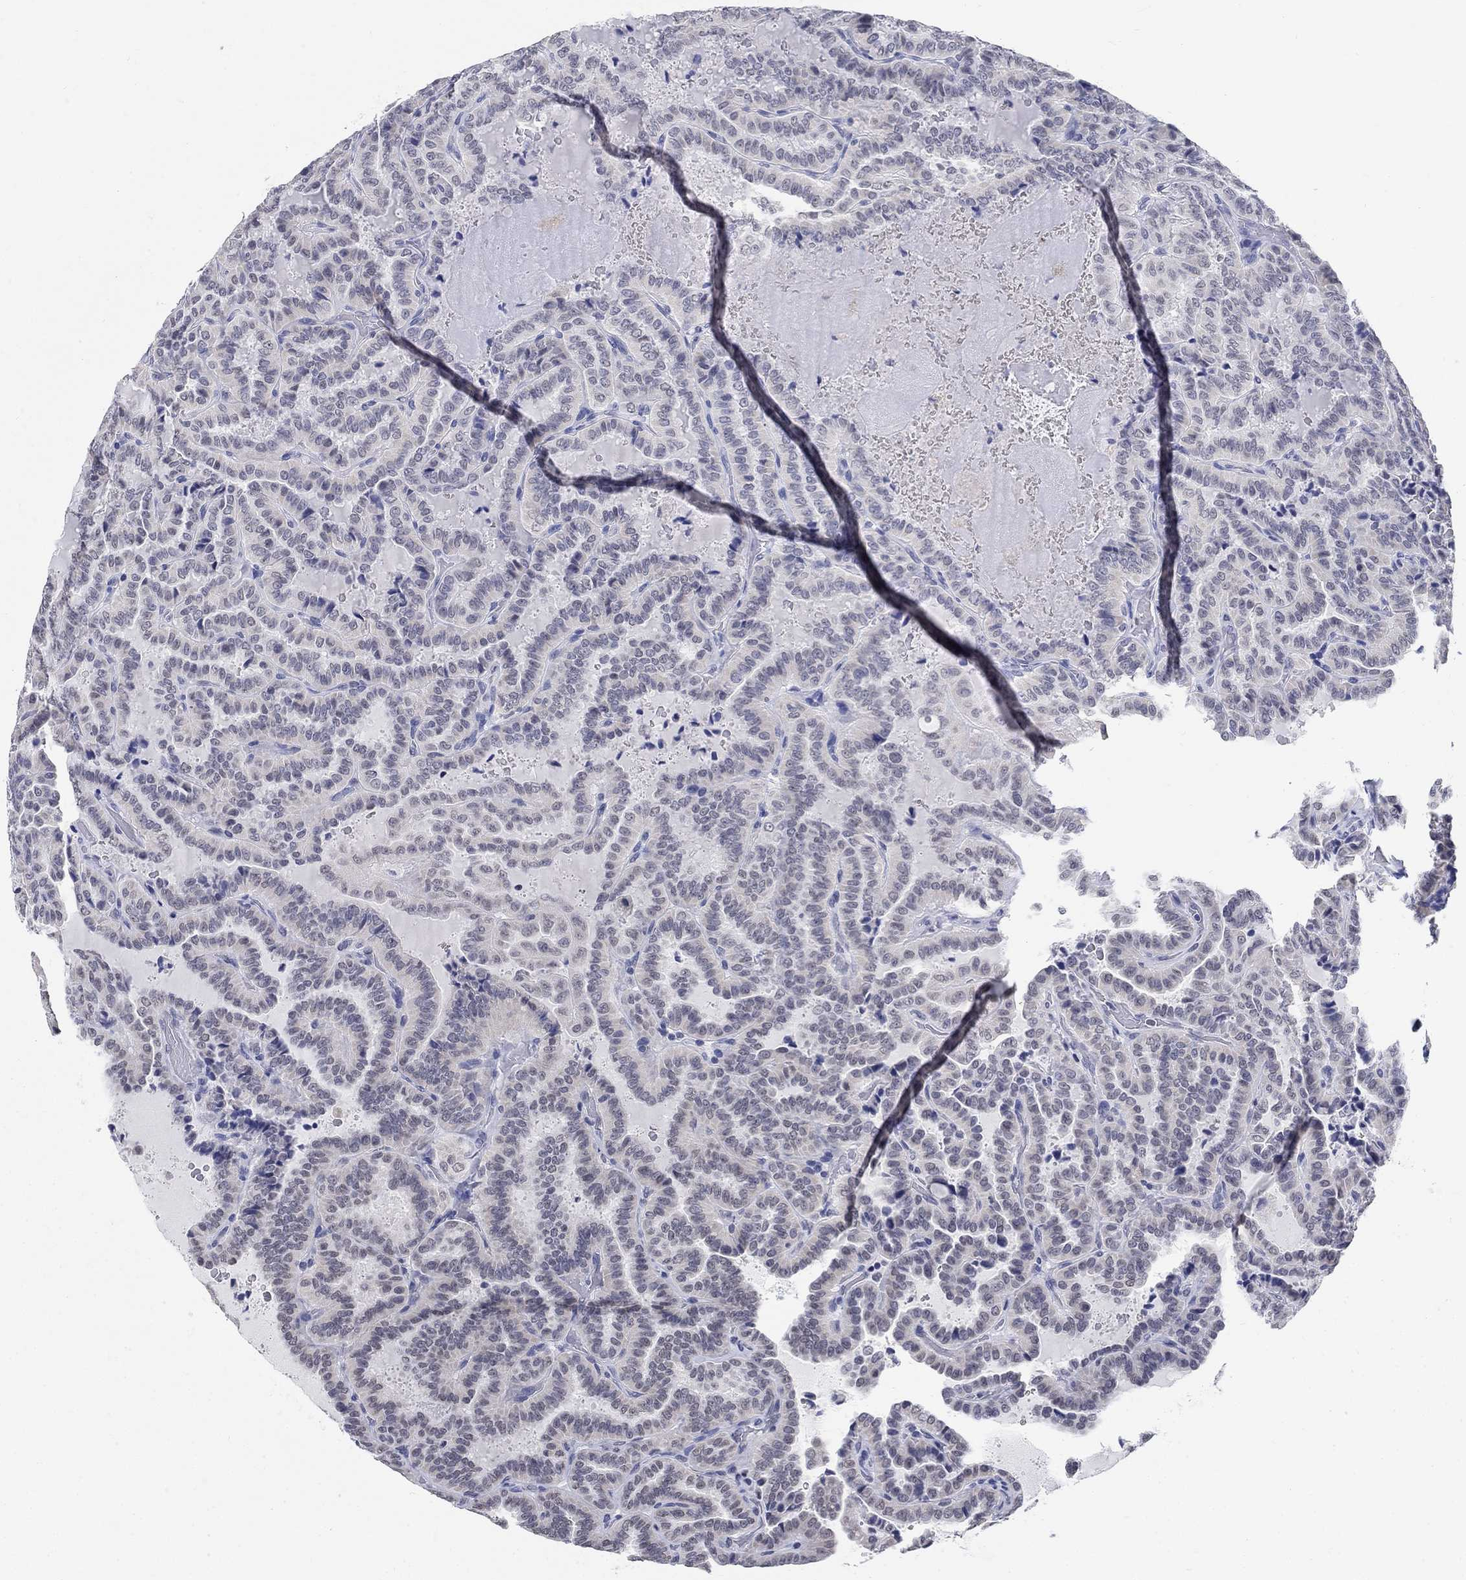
{"staining": {"intensity": "negative", "quantity": "none", "location": "none"}, "tissue": "thyroid cancer", "cell_type": "Tumor cells", "image_type": "cancer", "snomed": [{"axis": "morphology", "description": "Papillary adenocarcinoma, NOS"}, {"axis": "topography", "description": "Thyroid gland"}], "caption": "Immunohistochemical staining of human thyroid cancer displays no significant expression in tumor cells.", "gene": "ANKS1B", "patient": {"sex": "female", "age": 39}}